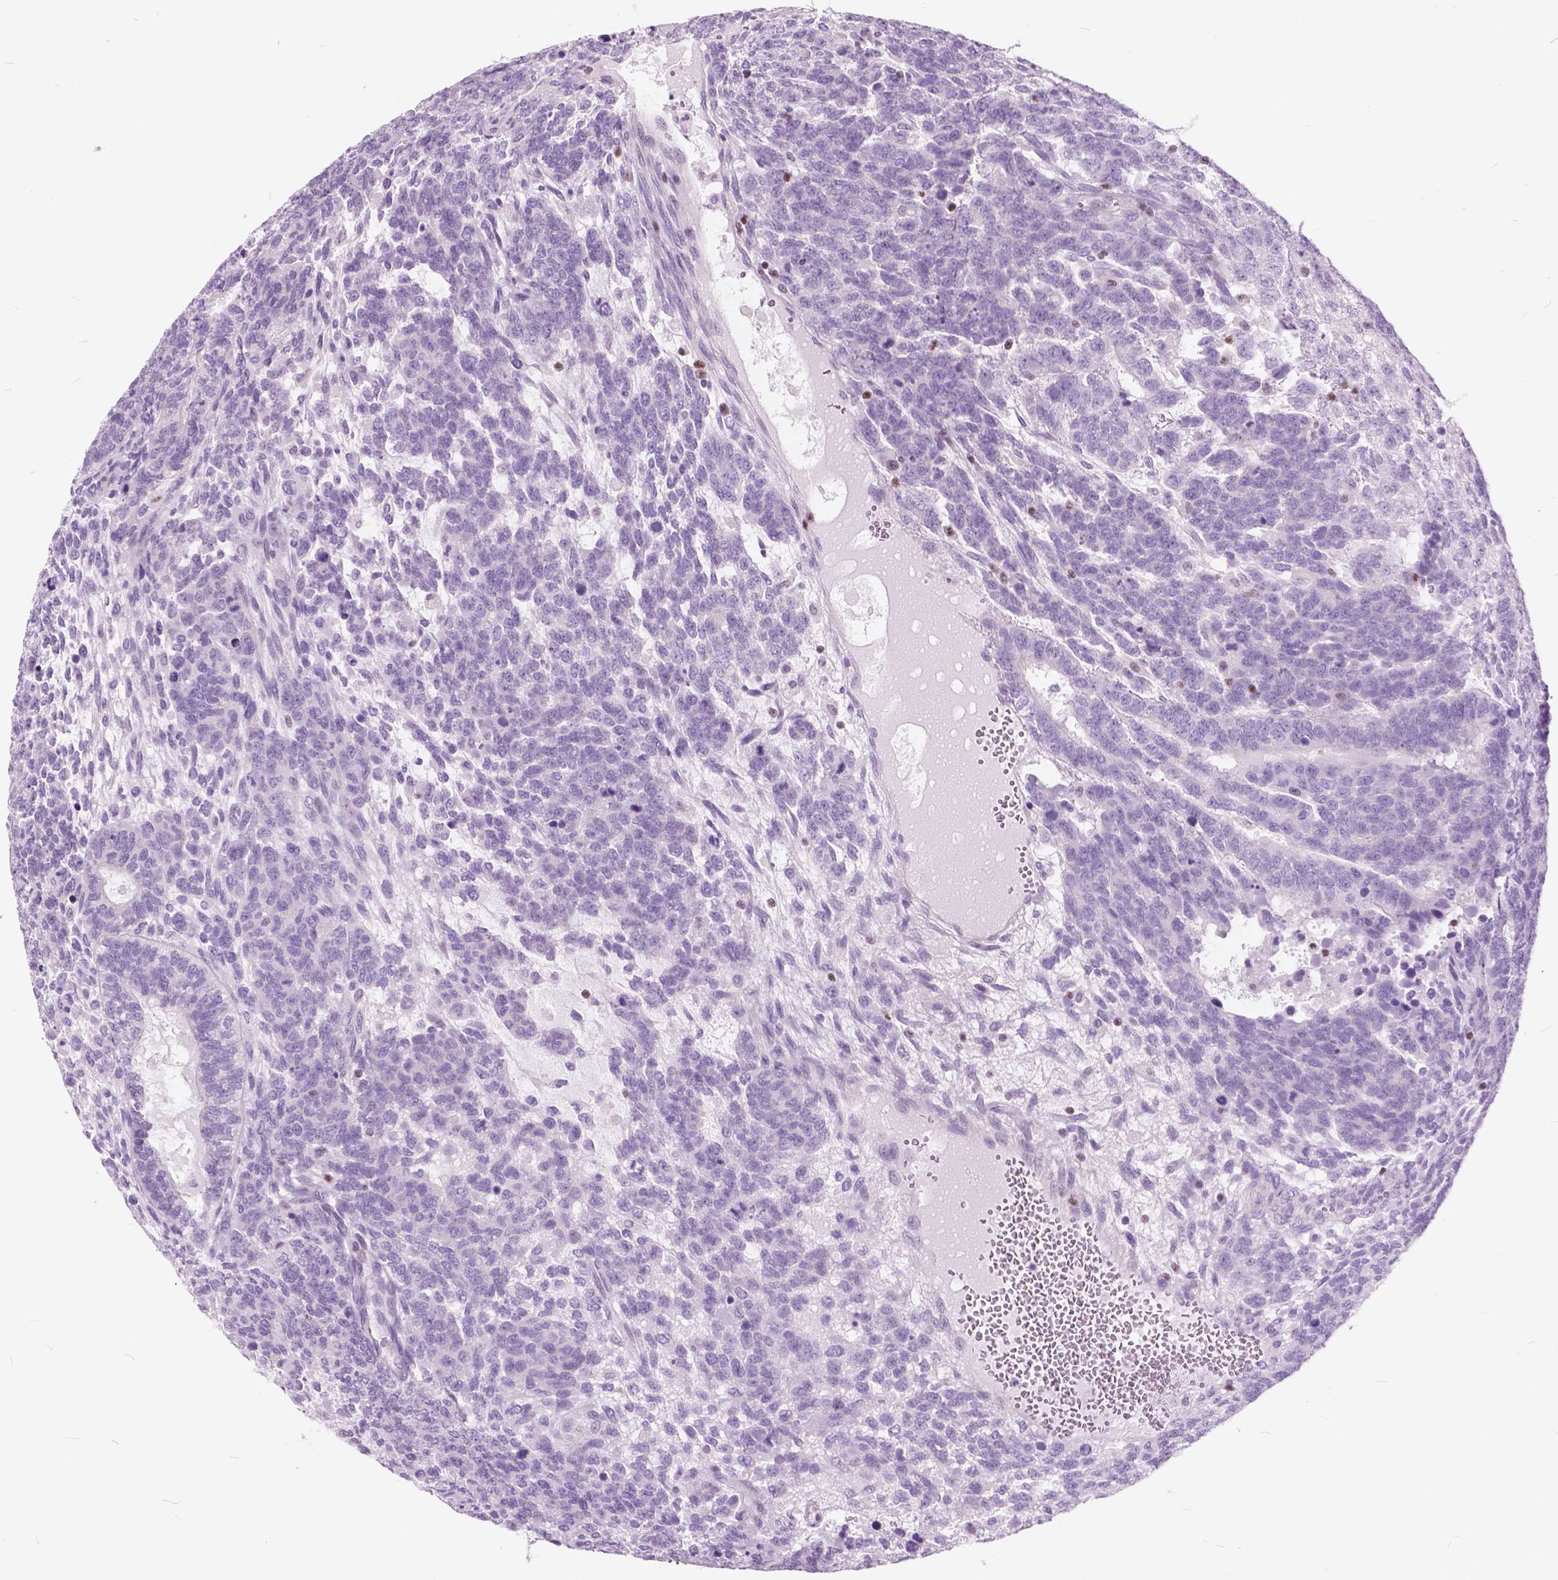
{"staining": {"intensity": "negative", "quantity": "none", "location": "none"}, "tissue": "testis cancer", "cell_type": "Tumor cells", "image_type": "cancer", "snomed": [{"axis": "morphology", "description": "Normal tissue, NOS"}, {"axis": "morphology", "description": "Carcinoma, Embryonal, NOS"}, {"axis": "topography", "description": "Testis"}, {"axis": "topography", "description": "Epididymis"}], "caption": "Immunohistochemistry micrograph of neoplastic tissue: human embryonal carcinoma (testis) stained with DAB (3,3'-diaminobenzidine) shows no significant protein positivity in tumor cells. (DAB (3,3'-diaminobenzidine) immunohistochemistry (IHC) visualized using brightfield microscopy, high magnification).", "gene": "SP140", "patient": {"sex": "male", "age": 23}}